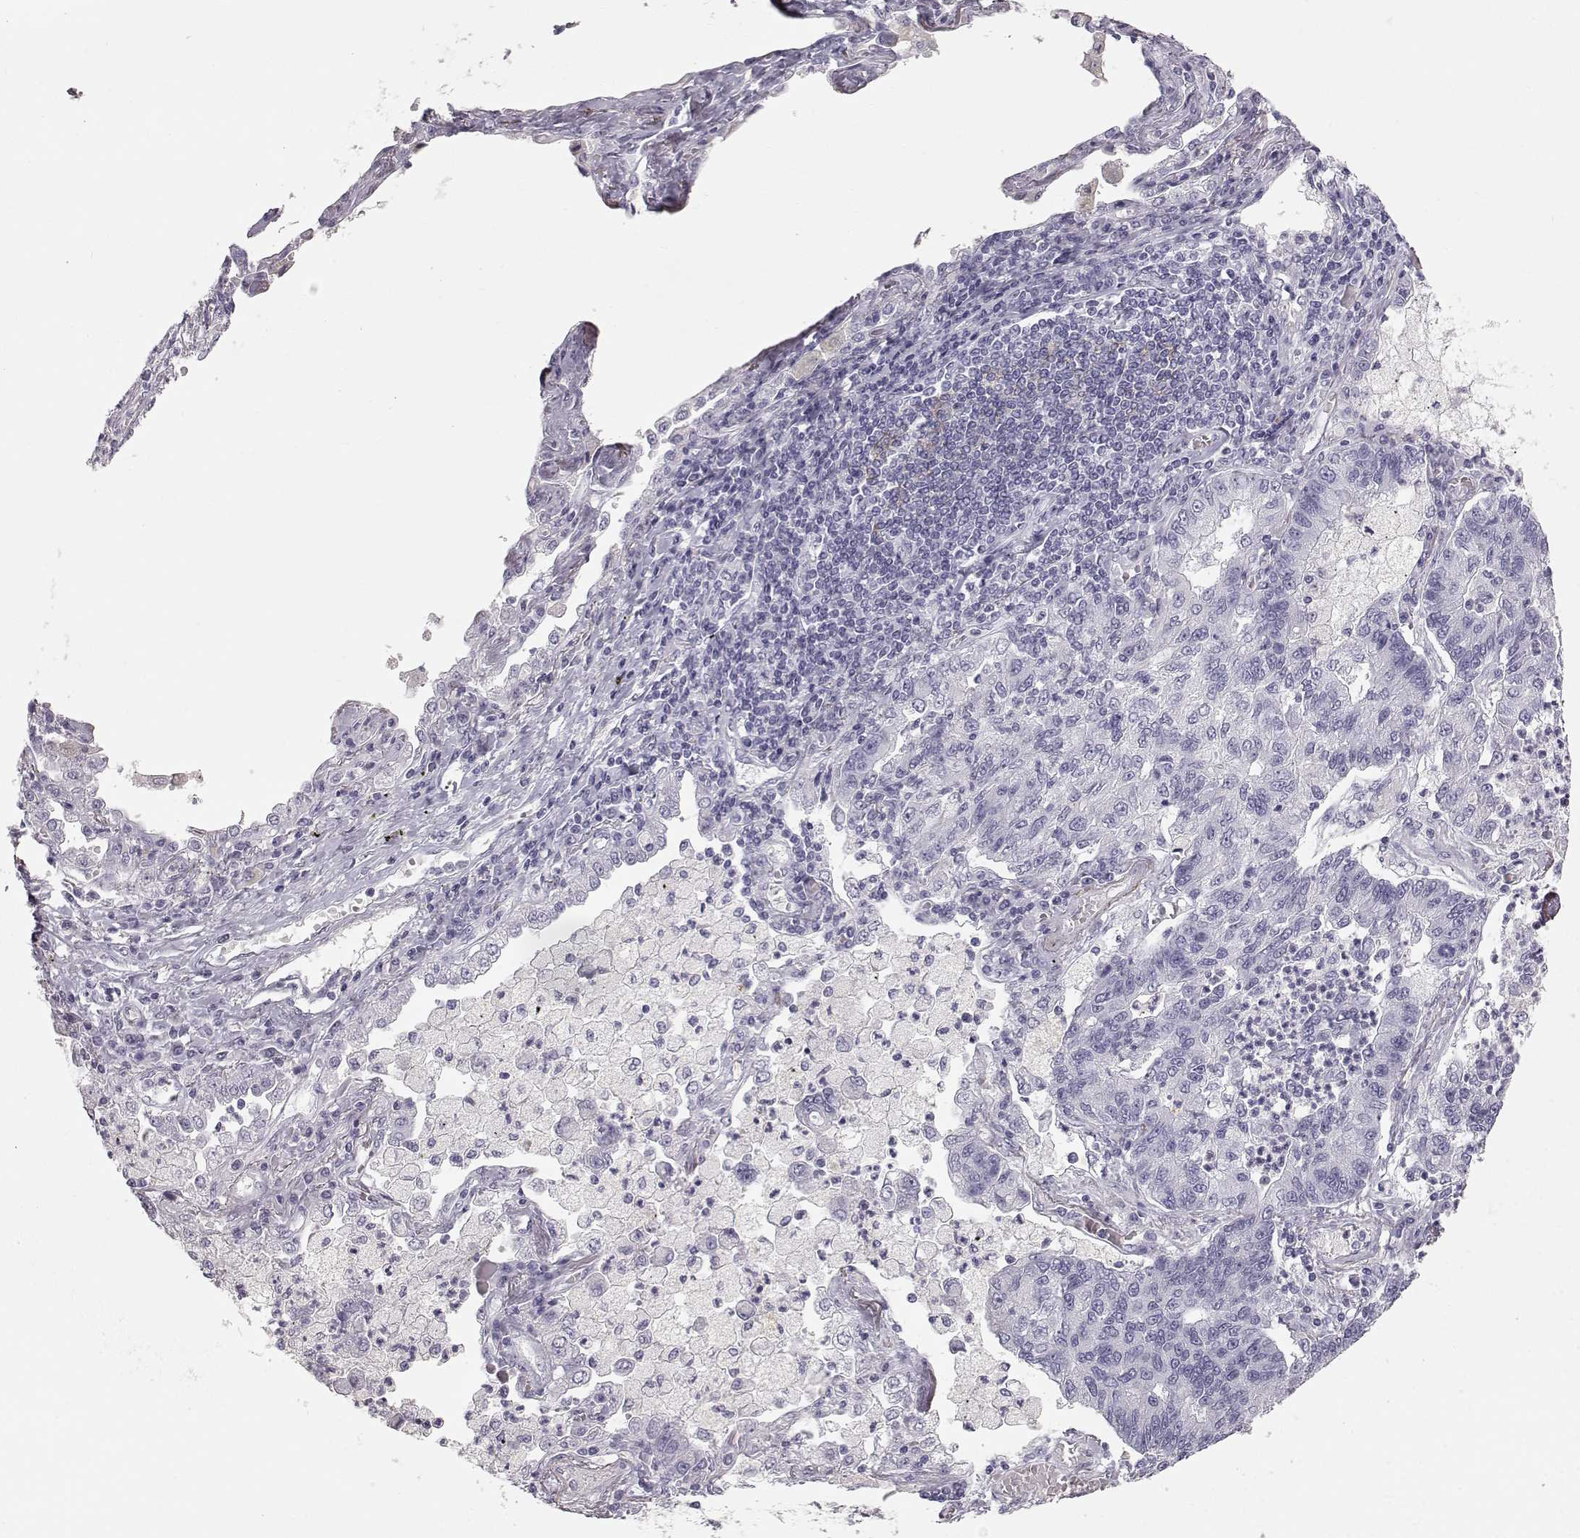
{"staining": {"intensity": "negative", "quantity": "none", "location": "none"}, "tissue": "lung cancer", "cell_type": "Tumor cells", "image_type": "cancer", "snomed": [{"axis": "morphology", "description": "Adenocarcinoma, NOS"}, {"axis": "topography", "description": "Lung"}], "caption": "High magnification brightfield microscopy of adenocarcinoma (lung) stained with DAB (3,3'-diaminobenzidine) (brown) and counterstained with hematoxylin (blue): tumor cells show no significant positivity.", "gene": "KRTAP16-1", "patient": {"sex": "female", "age": 57}}